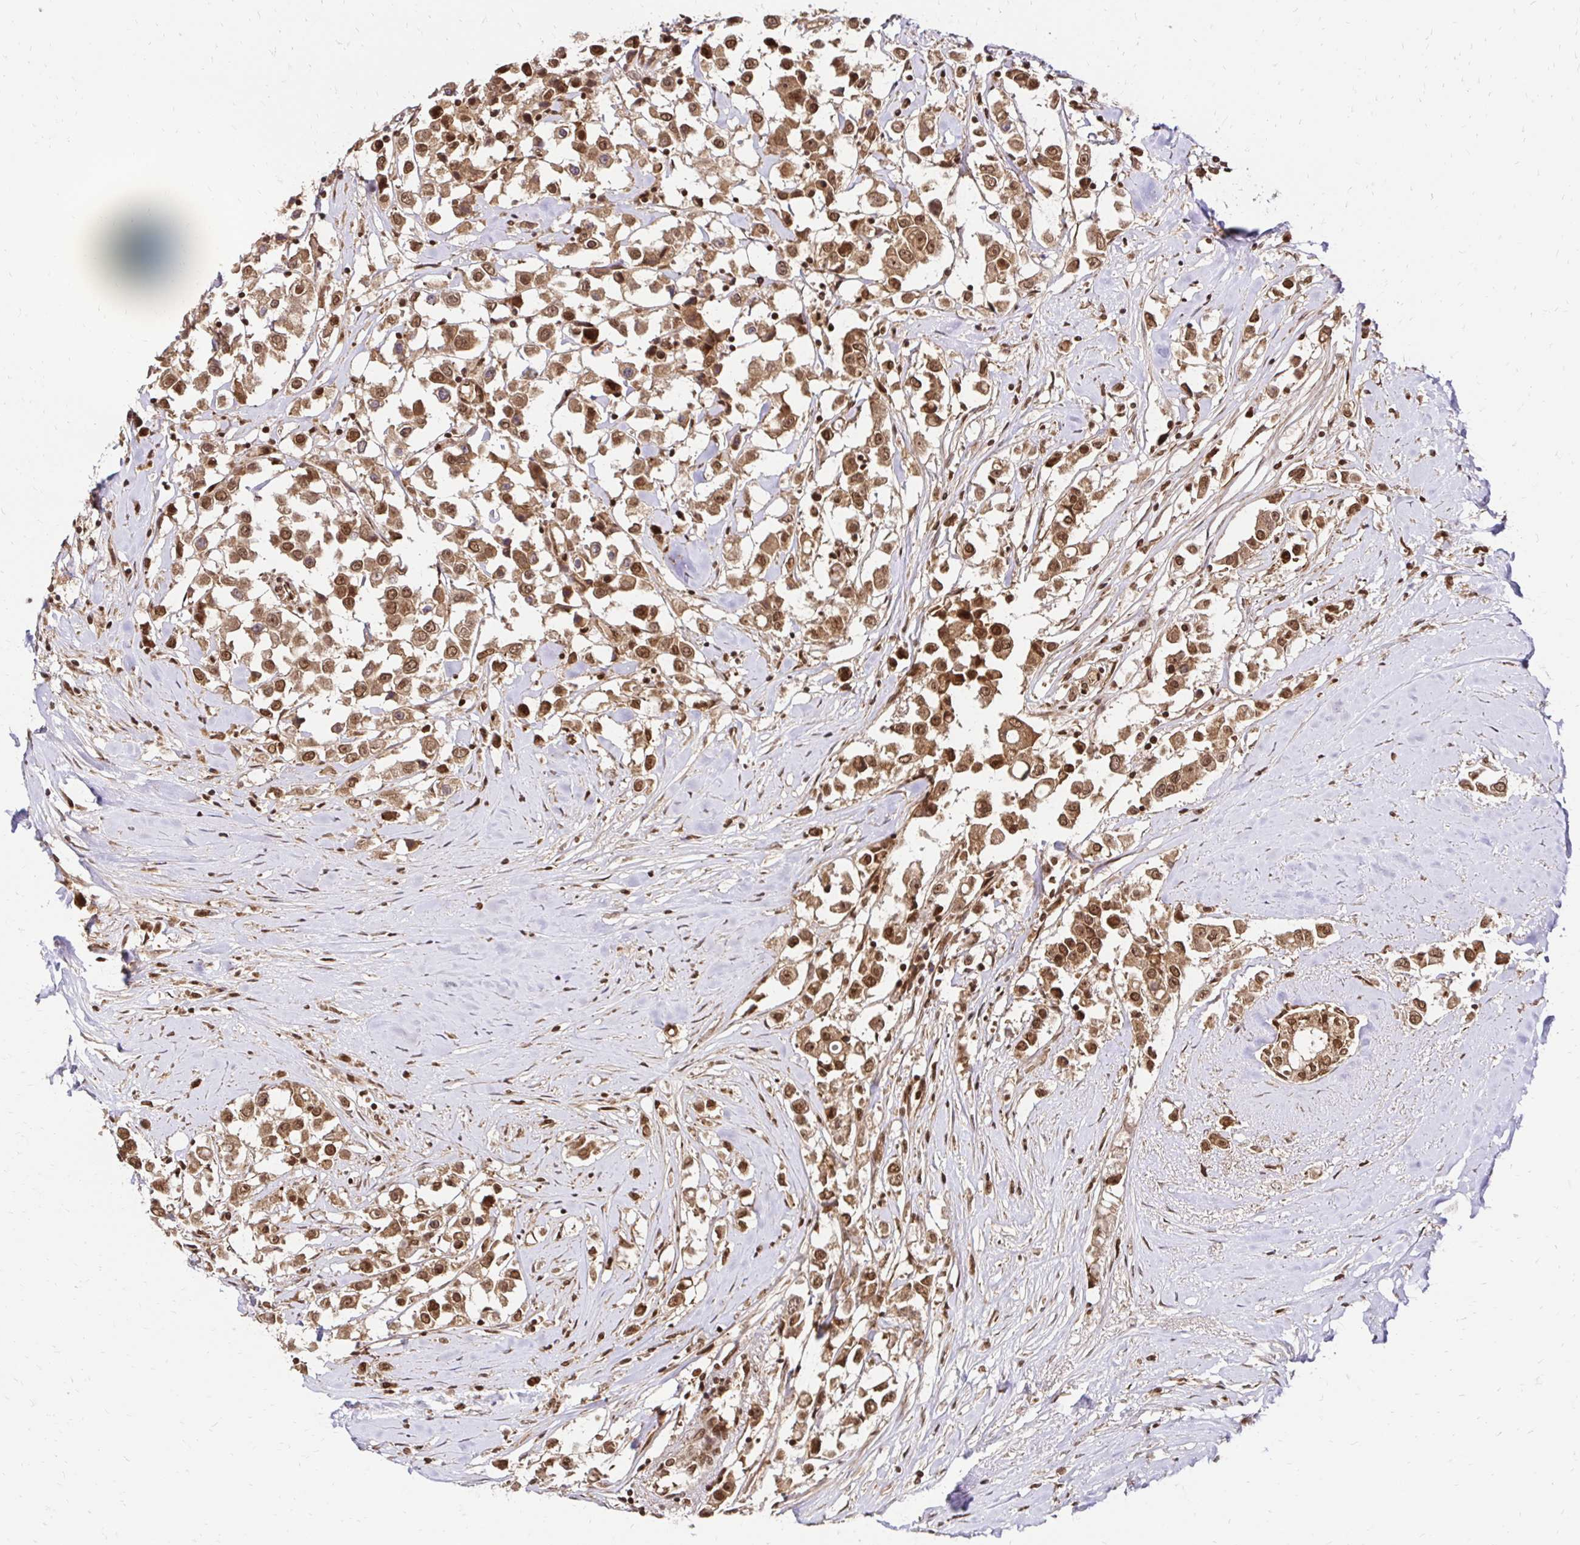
{"staining": {"intensity": "moderate", "quantity": ">75%", "location": "cytoplasmic/membranous,nuclear"}, "tissue": "breast cancer", "cell_type": "Tumor cells", "image_type": "cancer", "snomed": [{"axis": "morphology", "description": "Duct carcinoma"}, {"axis": "topography", "description": "Breast"}], "caption": "An image showing moderate cytoplasmic/membranous and nuclear expression in approximately >75% of tumor cells in intraductal carcinoma (breast), as visualized by brown immunohistochemical staining.", "gene": "GLYR1", "patient": {"sex": "female", "age": 61}}